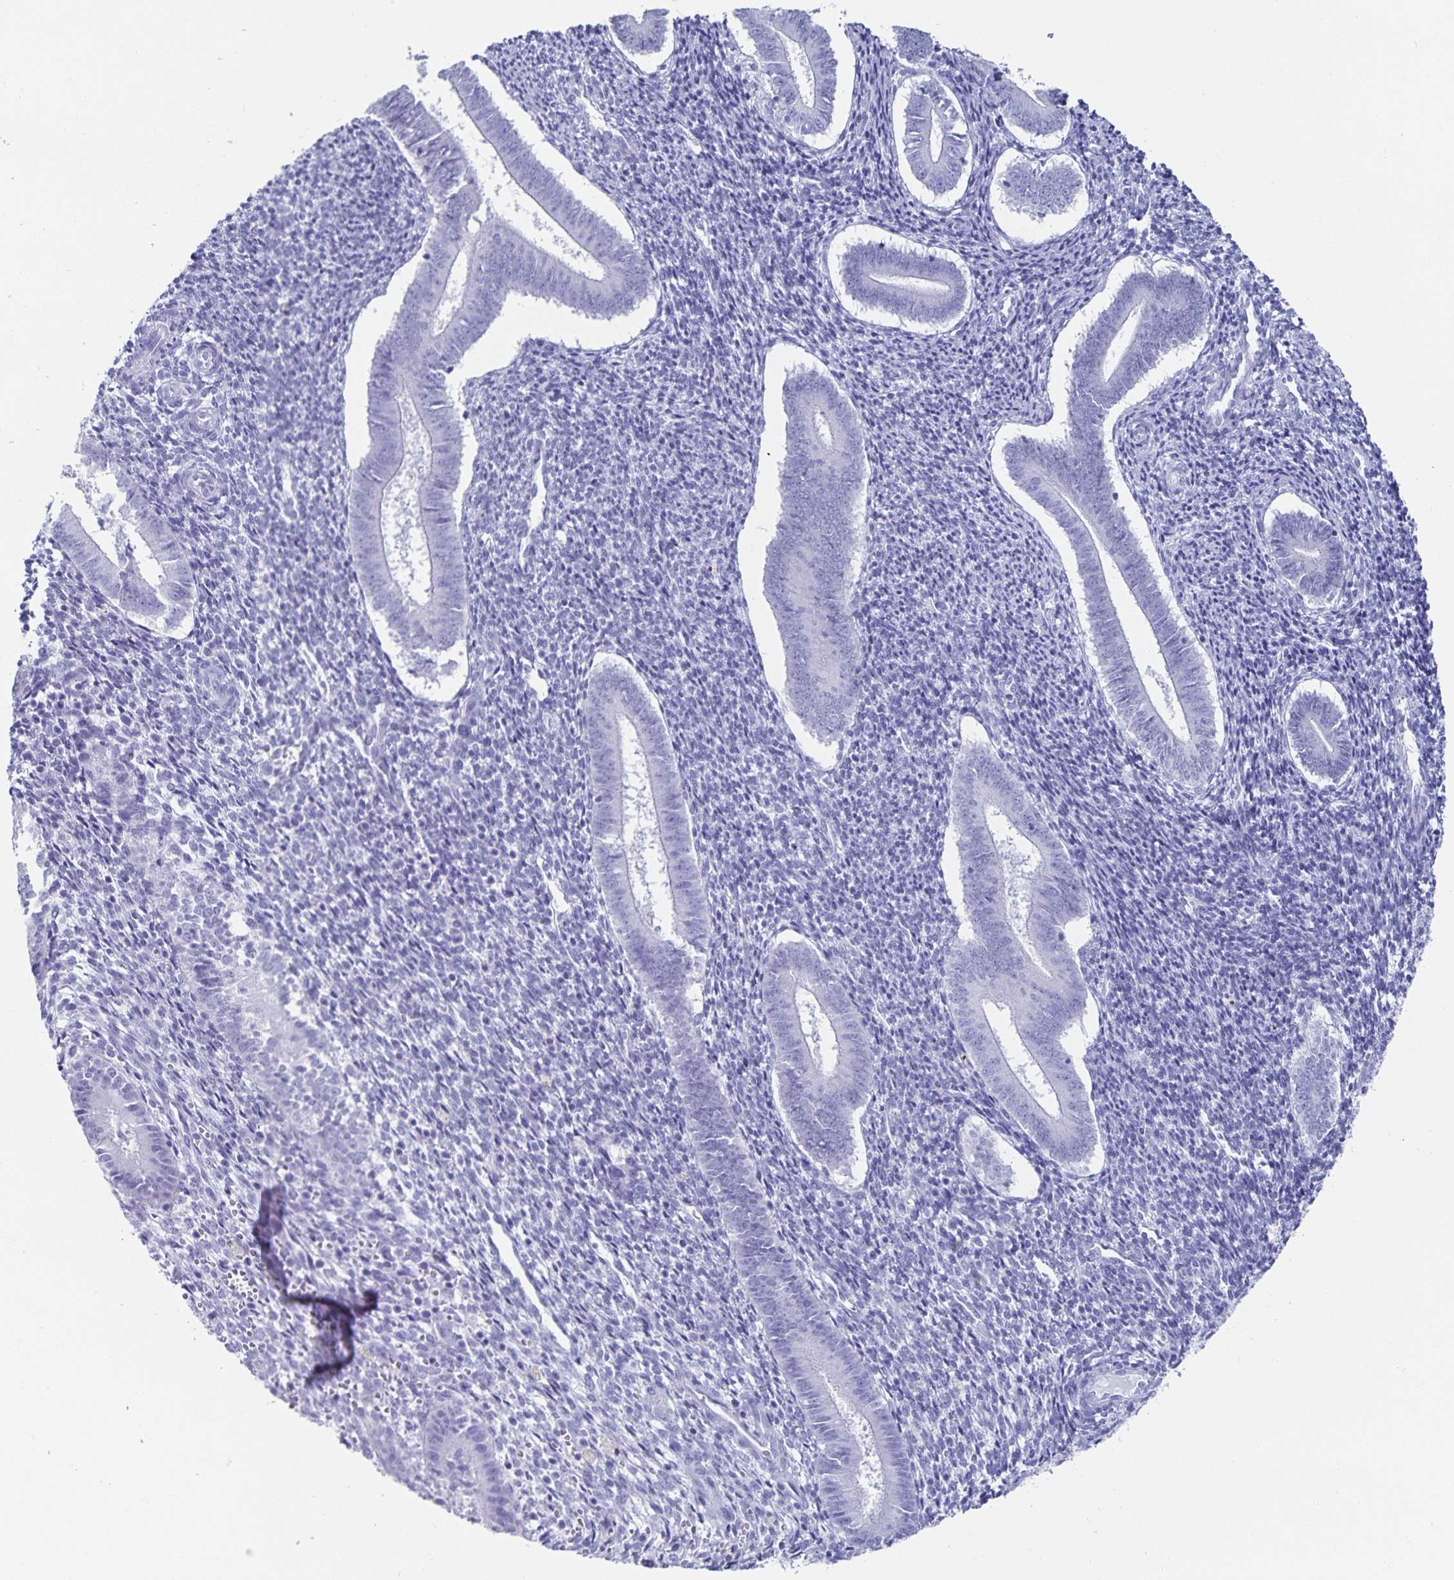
{"staining": {"intensity": "negative", "quantity": "none", "location": "none"}, "tissue": "endometrium", "cell_type": "Cells in endometrial stroma", "image_type": "normal", "snomed": [{"axis": "morphology", "description": "Normal tissue, NOS"}, {"axis": "topography", "description": "Endometrium"}], "caption": "High power microscopy photomicrograph of an immunohistochemistry micrograph of benign endometrium, revealing no significant staining in cells in endometrial stroma.", "gene": "C19orf73", "patient": {"sex": "female", "age": 25}}